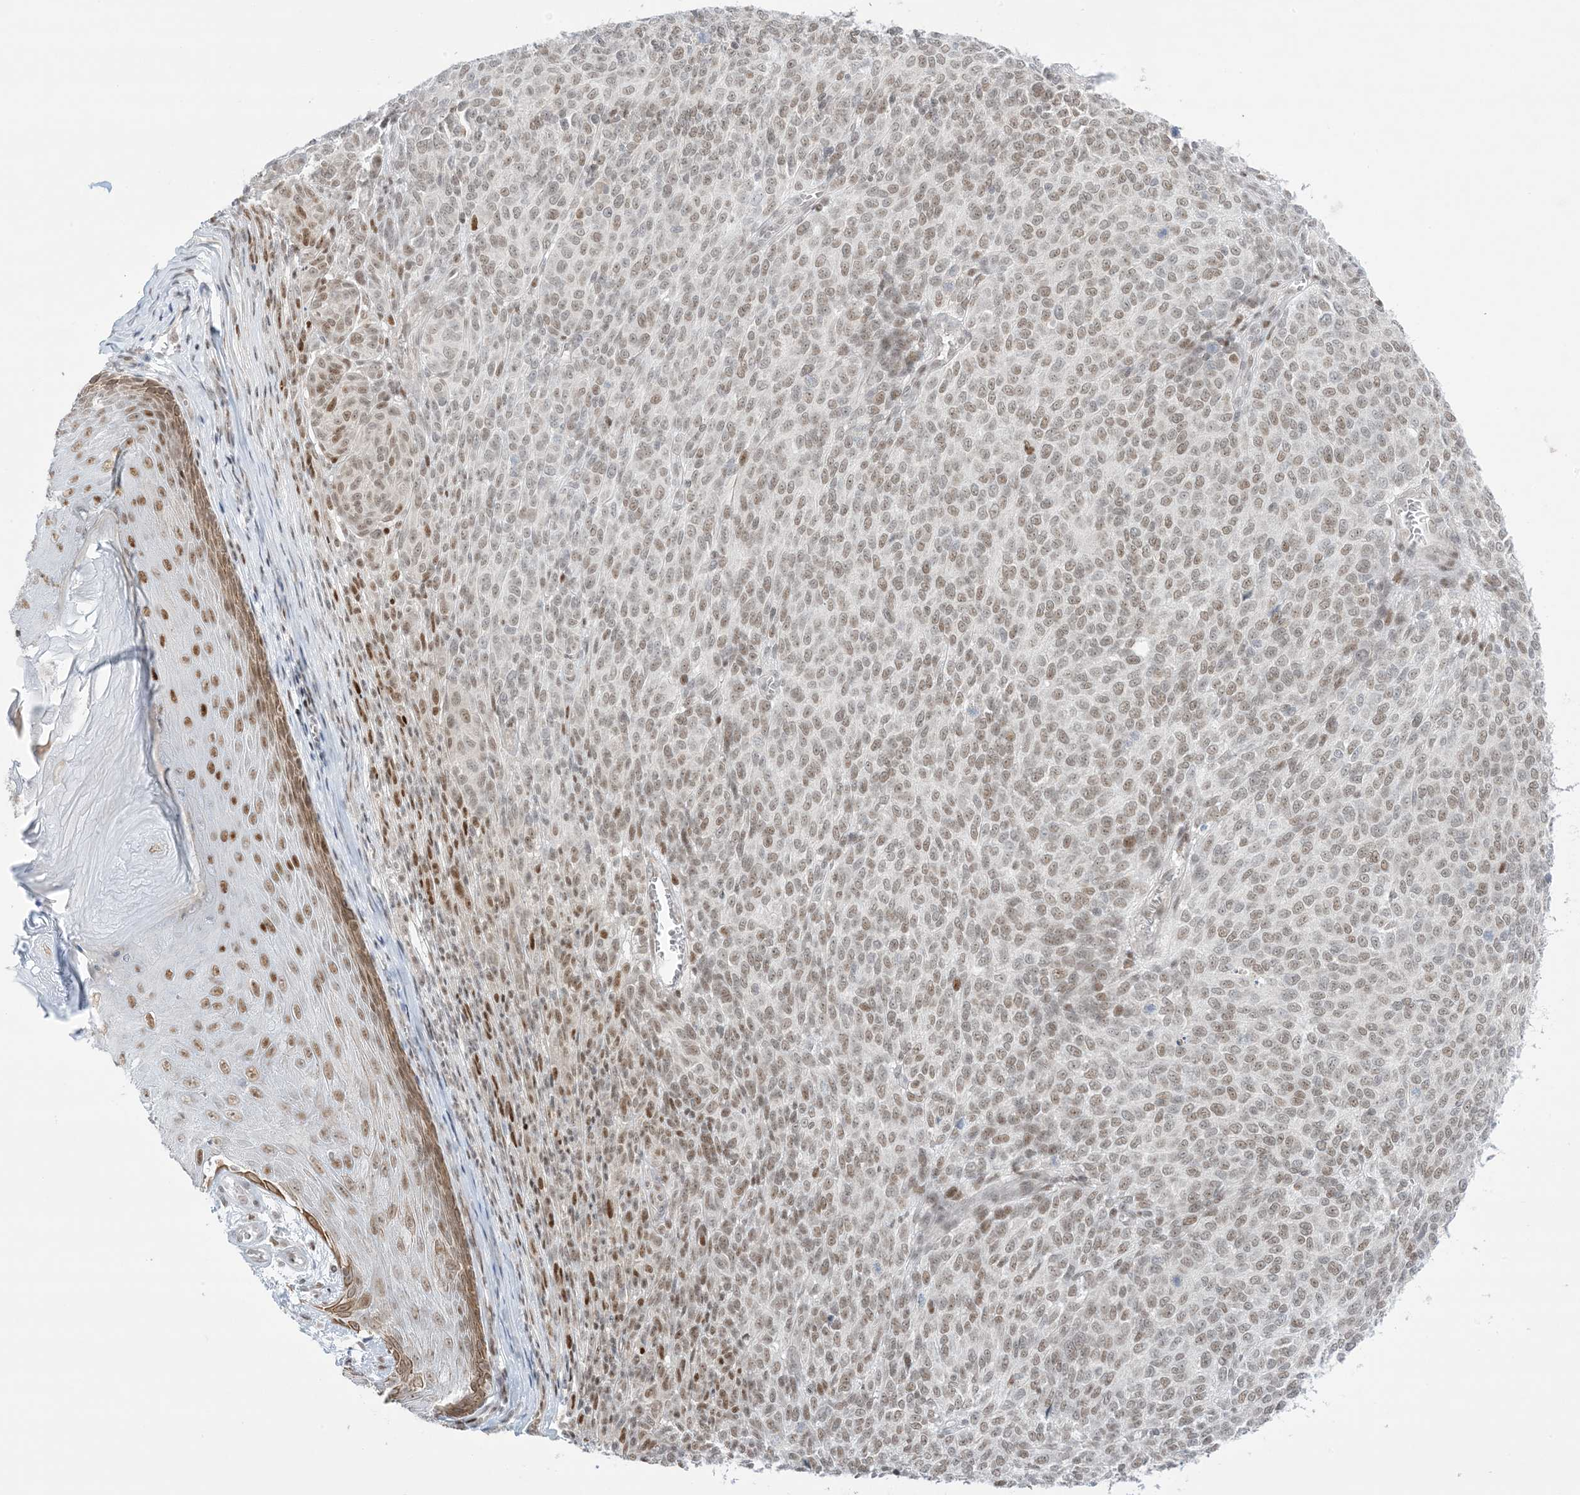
{"staining": {"intensity": "weak", "quantity": "25%-75%", "location": "nuclear"}, "tissue": "melanoma", "cell_type": "Tumor cells", "image_type": "cancer", "snomed": [{"axis": "morphology", "description": "Malignant melanoma, NOS"}, {"axis": "topography", "description": "Skin"}], "caption": "A brown stain labels weak nuclear positivity of a protein in malignant melanoma tumor cells.", "gene": "TFPT", "patient": {"sex": "male", "age": 49}}